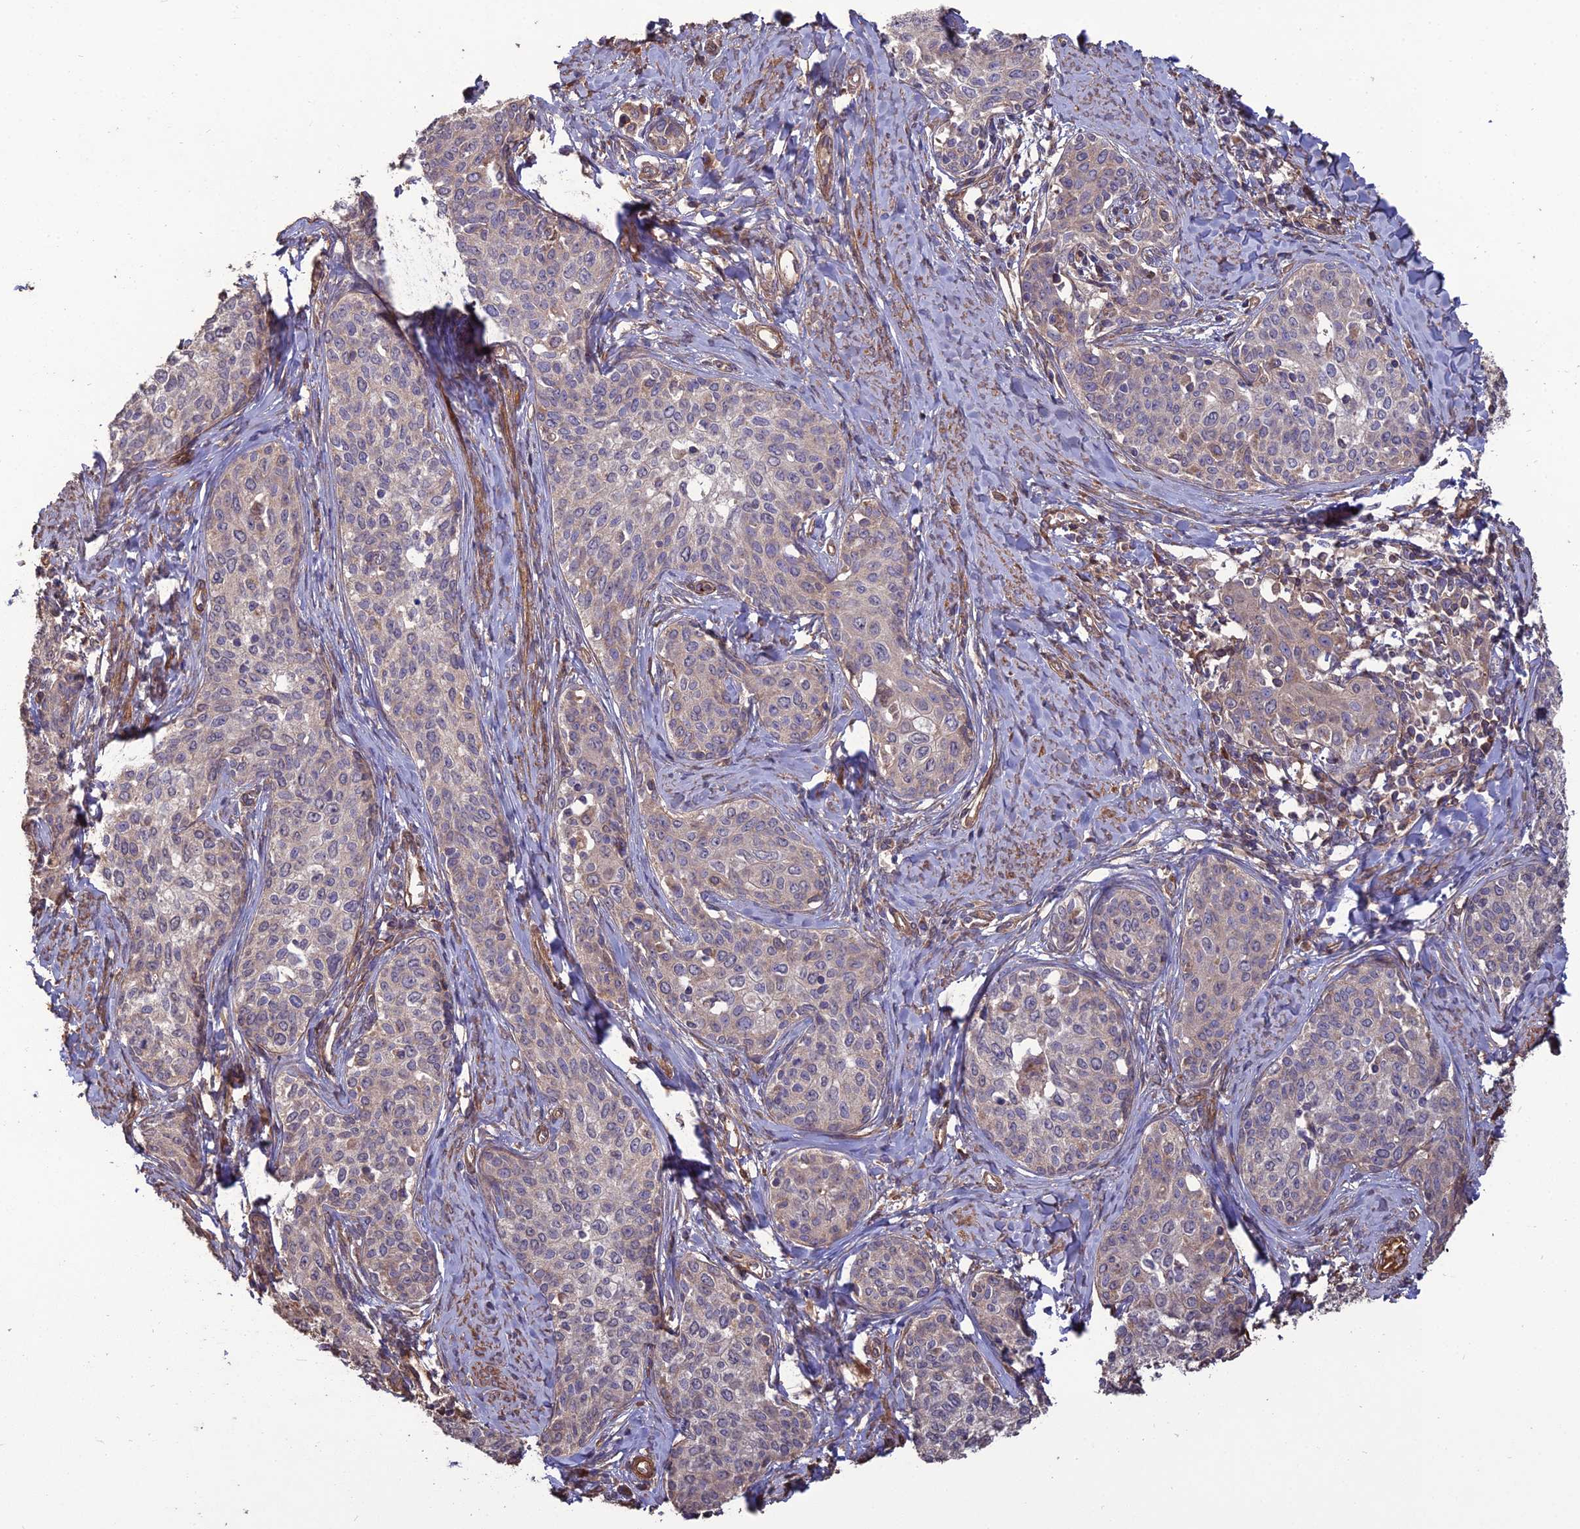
{"staining": {"intensity": "negative", "quantity": "none", "location": "none"}, "tissue": "cervical cancer", "cell_type": "Tumor cells", "image_type": "cancer", "snomed": [{"axis": "morphology", "description": "Squamous cell carcinoma, NOS"}, {"axis": "morphology", "description": "Adenocarcinoma, NOS"}, {"axis": "topography", "description": "Cervix"}], "caption": "Tumor cells show no significant protein positivity in cervical cancer (squamous cell carcinoma).", "gene": "ATP6V0A2", "patient": {"sex": "female", "age": 52}}